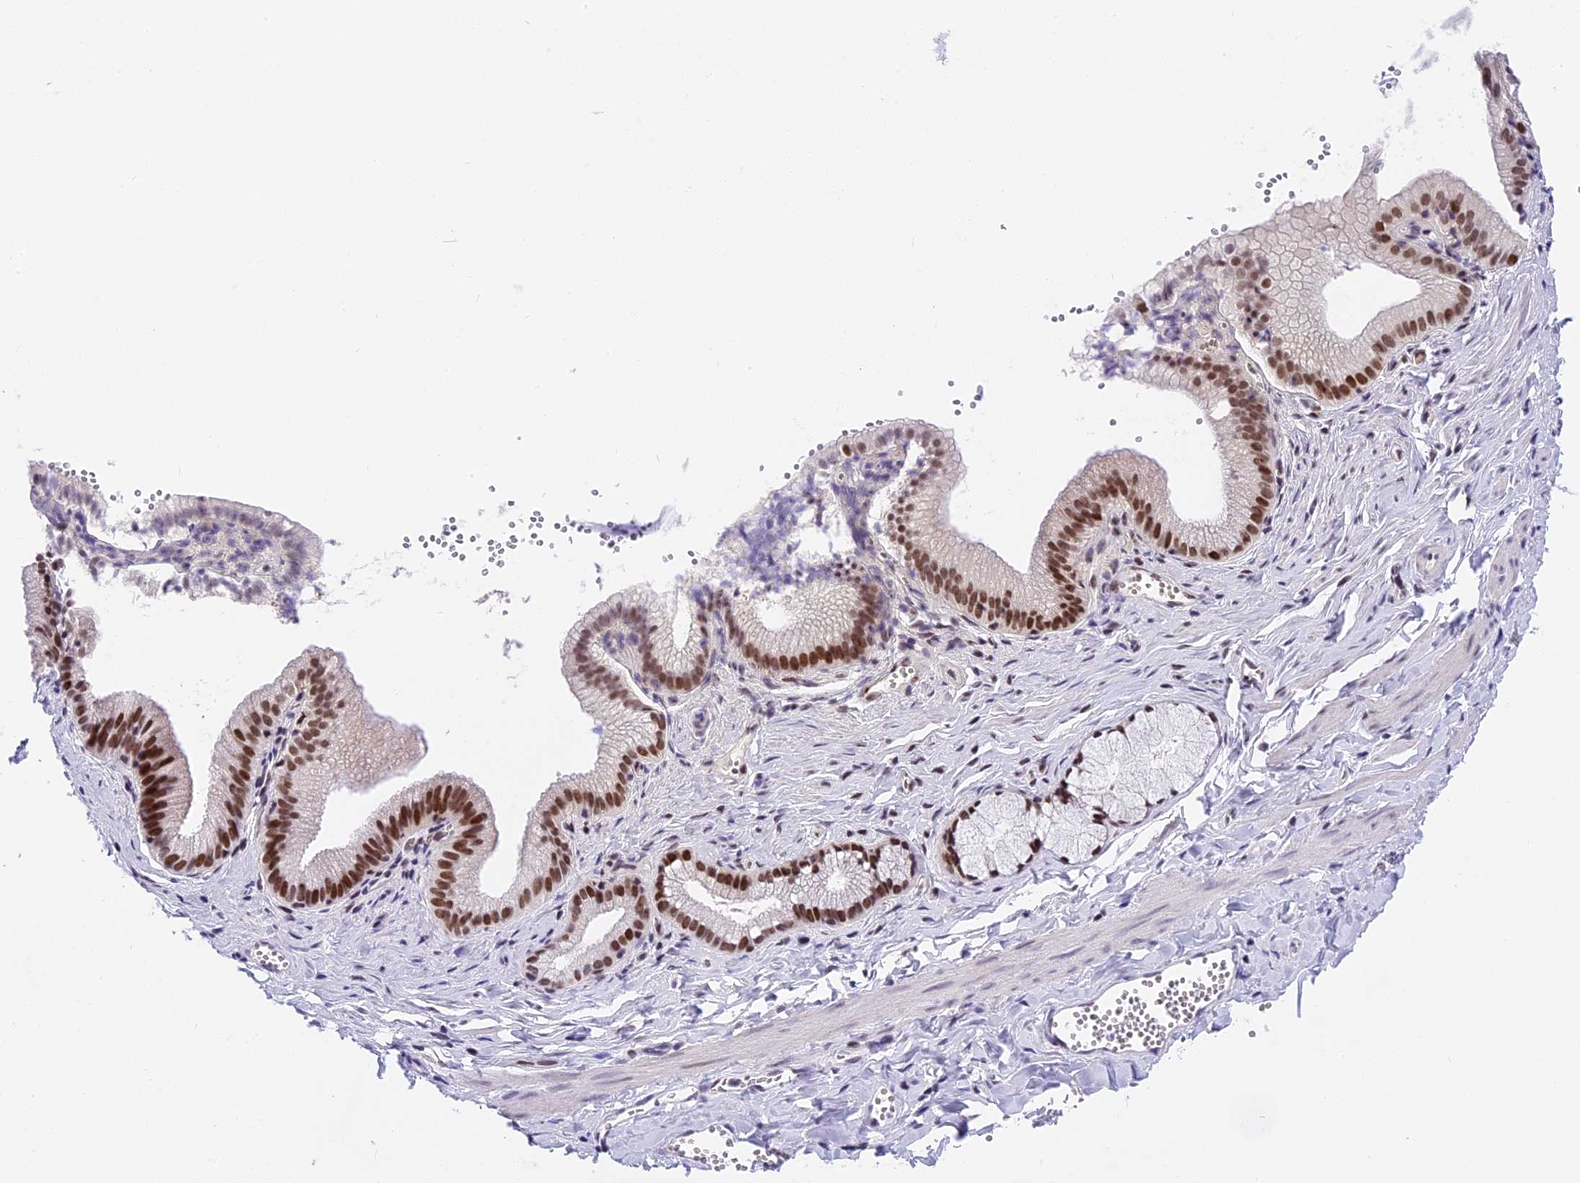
{"staining": {"intensity": "moderate", "quantity": "25%-75%", "location": "nuclear"}, "tissue": "adipose tissue", "cell_type": "Adipocytes", "image_type": "normal", "snomed": [{"axis": "morphology", "description": "Normal tissue, NOS"}, {"axis": "topography", "description": "Gallbladder"}, {"axis": "topography", "description": "Peripheral nerve tissue"}], "caption": "This is a photomicrograph of immunohistochemistry (IHC) staining of unremarkable adipose tissue, which shows moderate staining in the nuclear of adipocytes.", "gene": "SBNO1", "patient": {"sex": "male", "age": 38}}